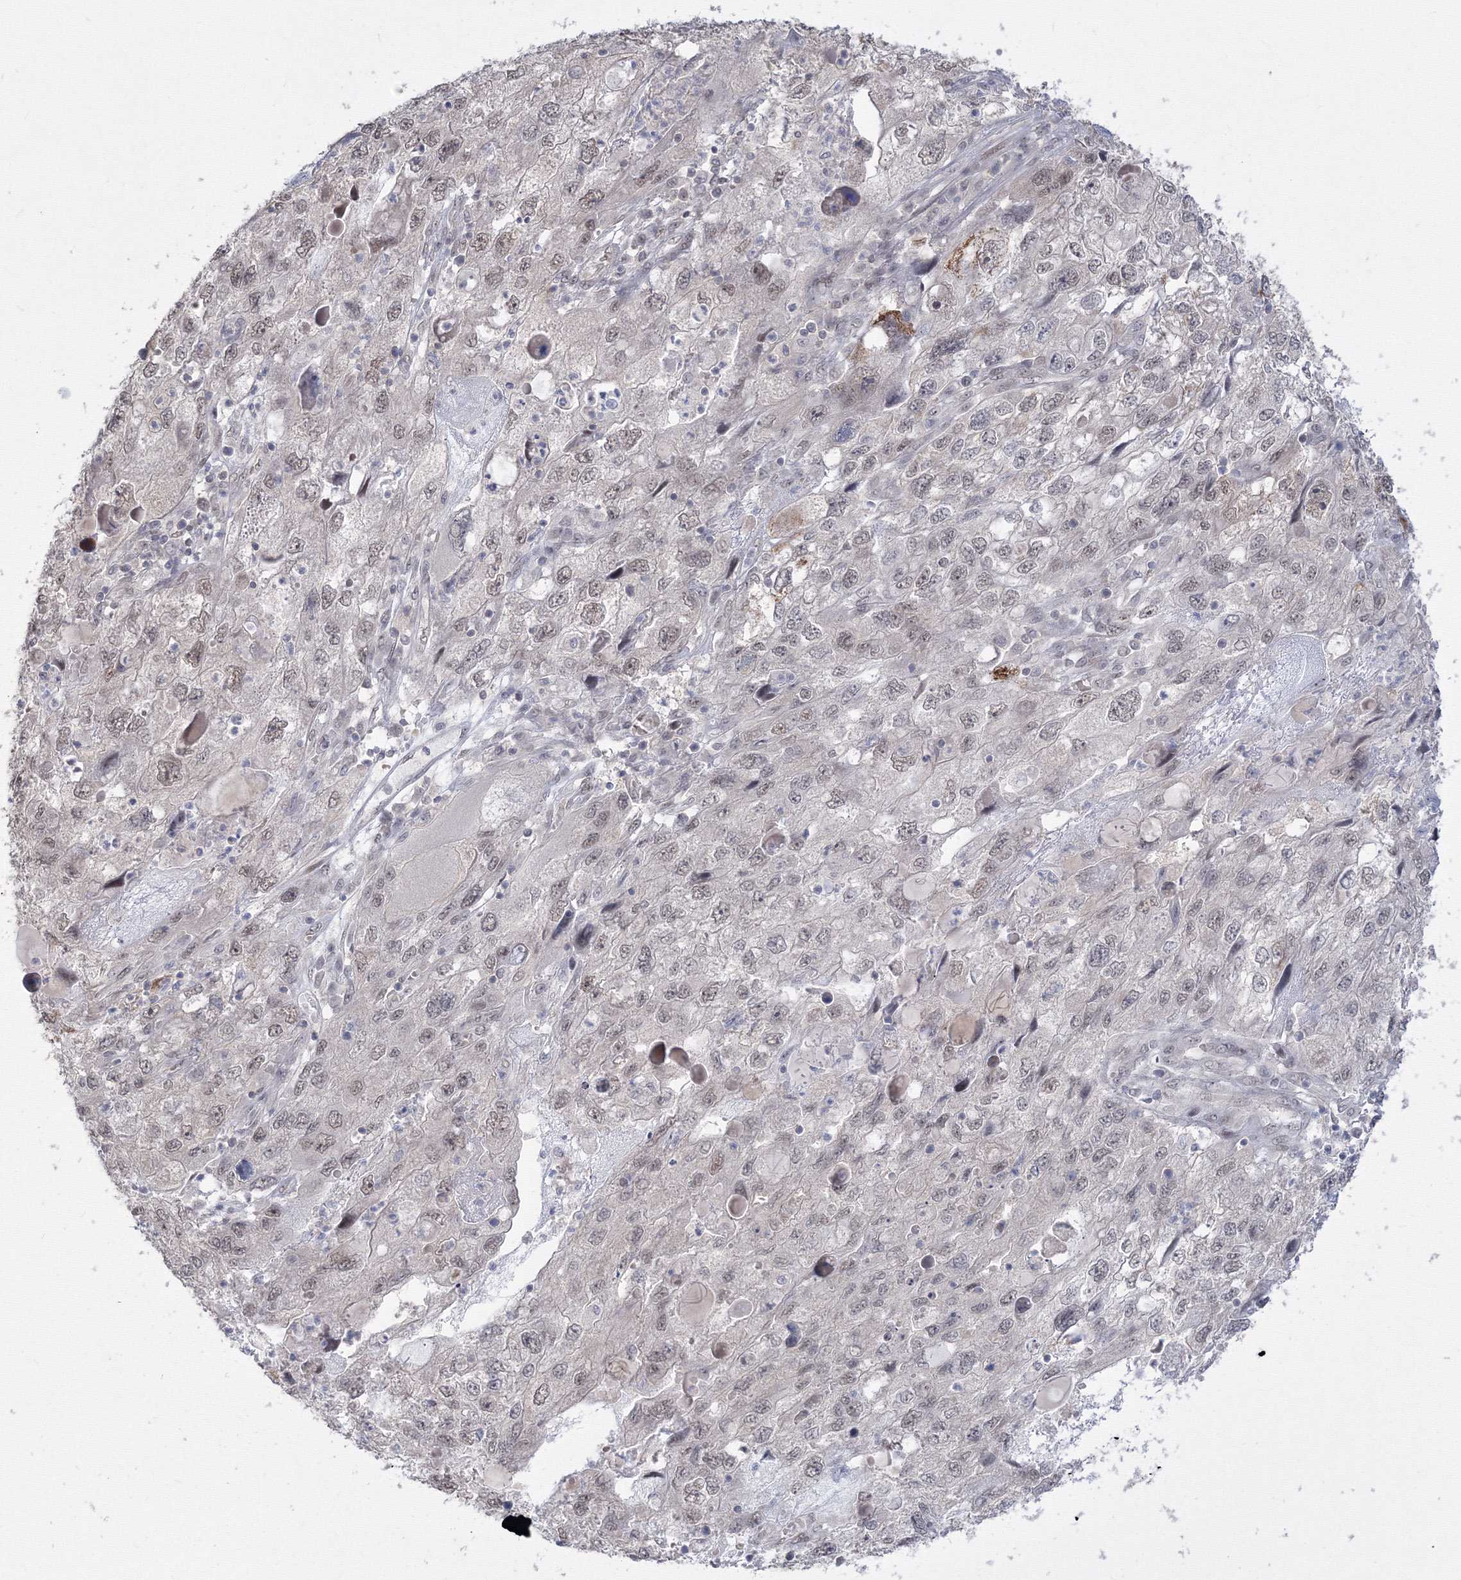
{"staining": {"intensity": "weak", "quantity": "25%-75%", "location": "nuclear"}, "tissue": "endometrial cancer", "cell_type": "Tumor cells", "image_type": "cancer", "snomed": [{"axis": "morphology", "description": "Adenocarcinoma, NOS"}, {"axis": "topography", "description": "Endometrium"}], "caption": "A histopathology image of human endometrial cancer (adenocarcinoma) stained for a protein demonstrates weak nuclear brown staining in tumor cells.", "gene": "COPS4", "patient": {"sex": "female", "age": 49}}